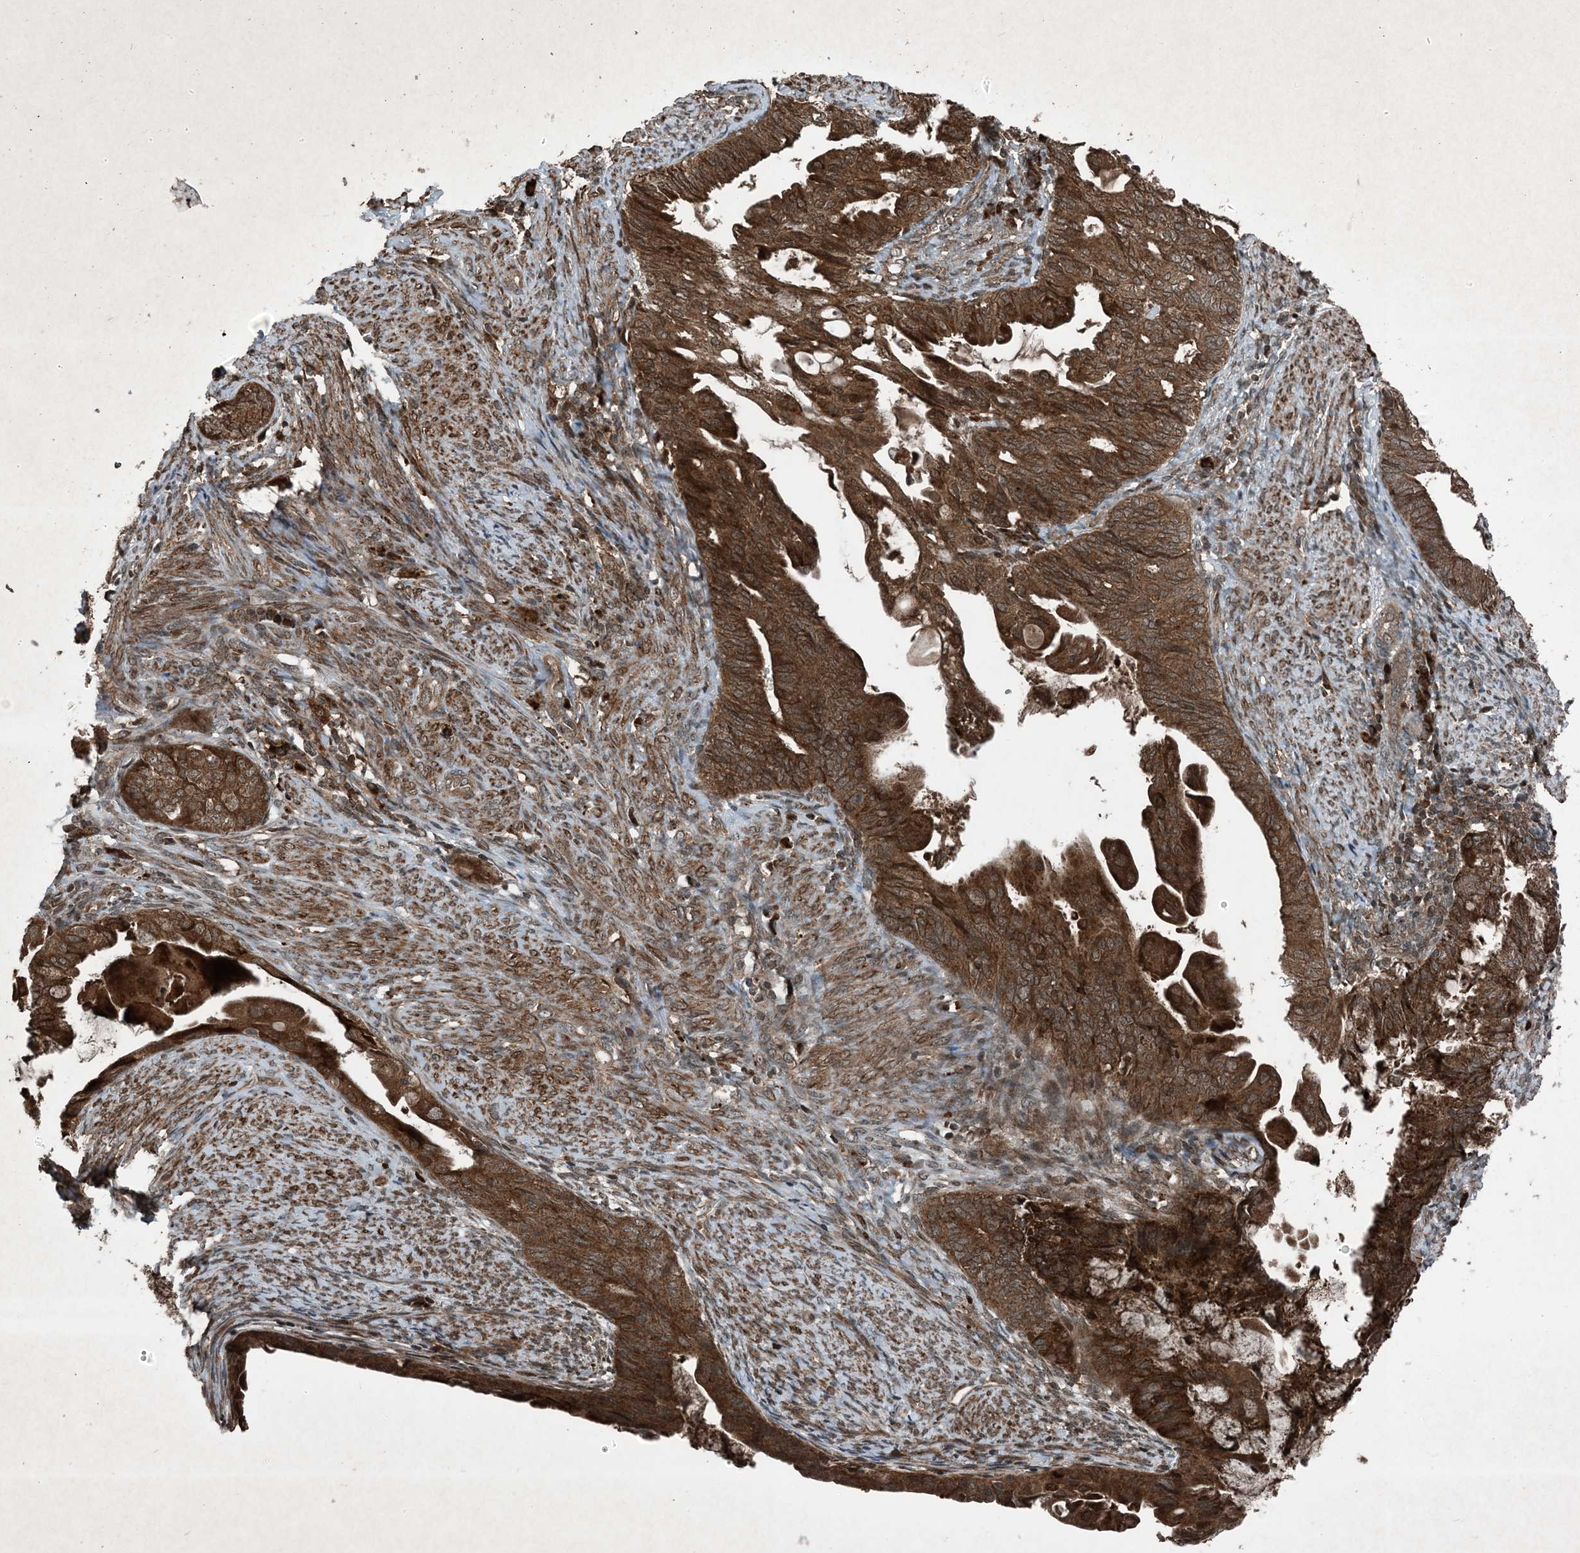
{"staining": {"intensity": "strong", "quantity": ">75%", "location": "cytoplasmic/membranous"}, "tissue": "endometrial cancer", "cell_type": "Tumor cells", "image_type": "cancer", "snomed": [{"axis": "morphology", "description": "Adenocarcinoma, NOS"}, {"axis": "topography", "description": "Endometrium"}], "caption": "A high amount of strong cytoplasmic/membranous staining is identified in approximately >75% of tumor cells in endometrial cancer tissue.", "gene": "GNG5", "patient": {"sex": "female", "age": 86}}